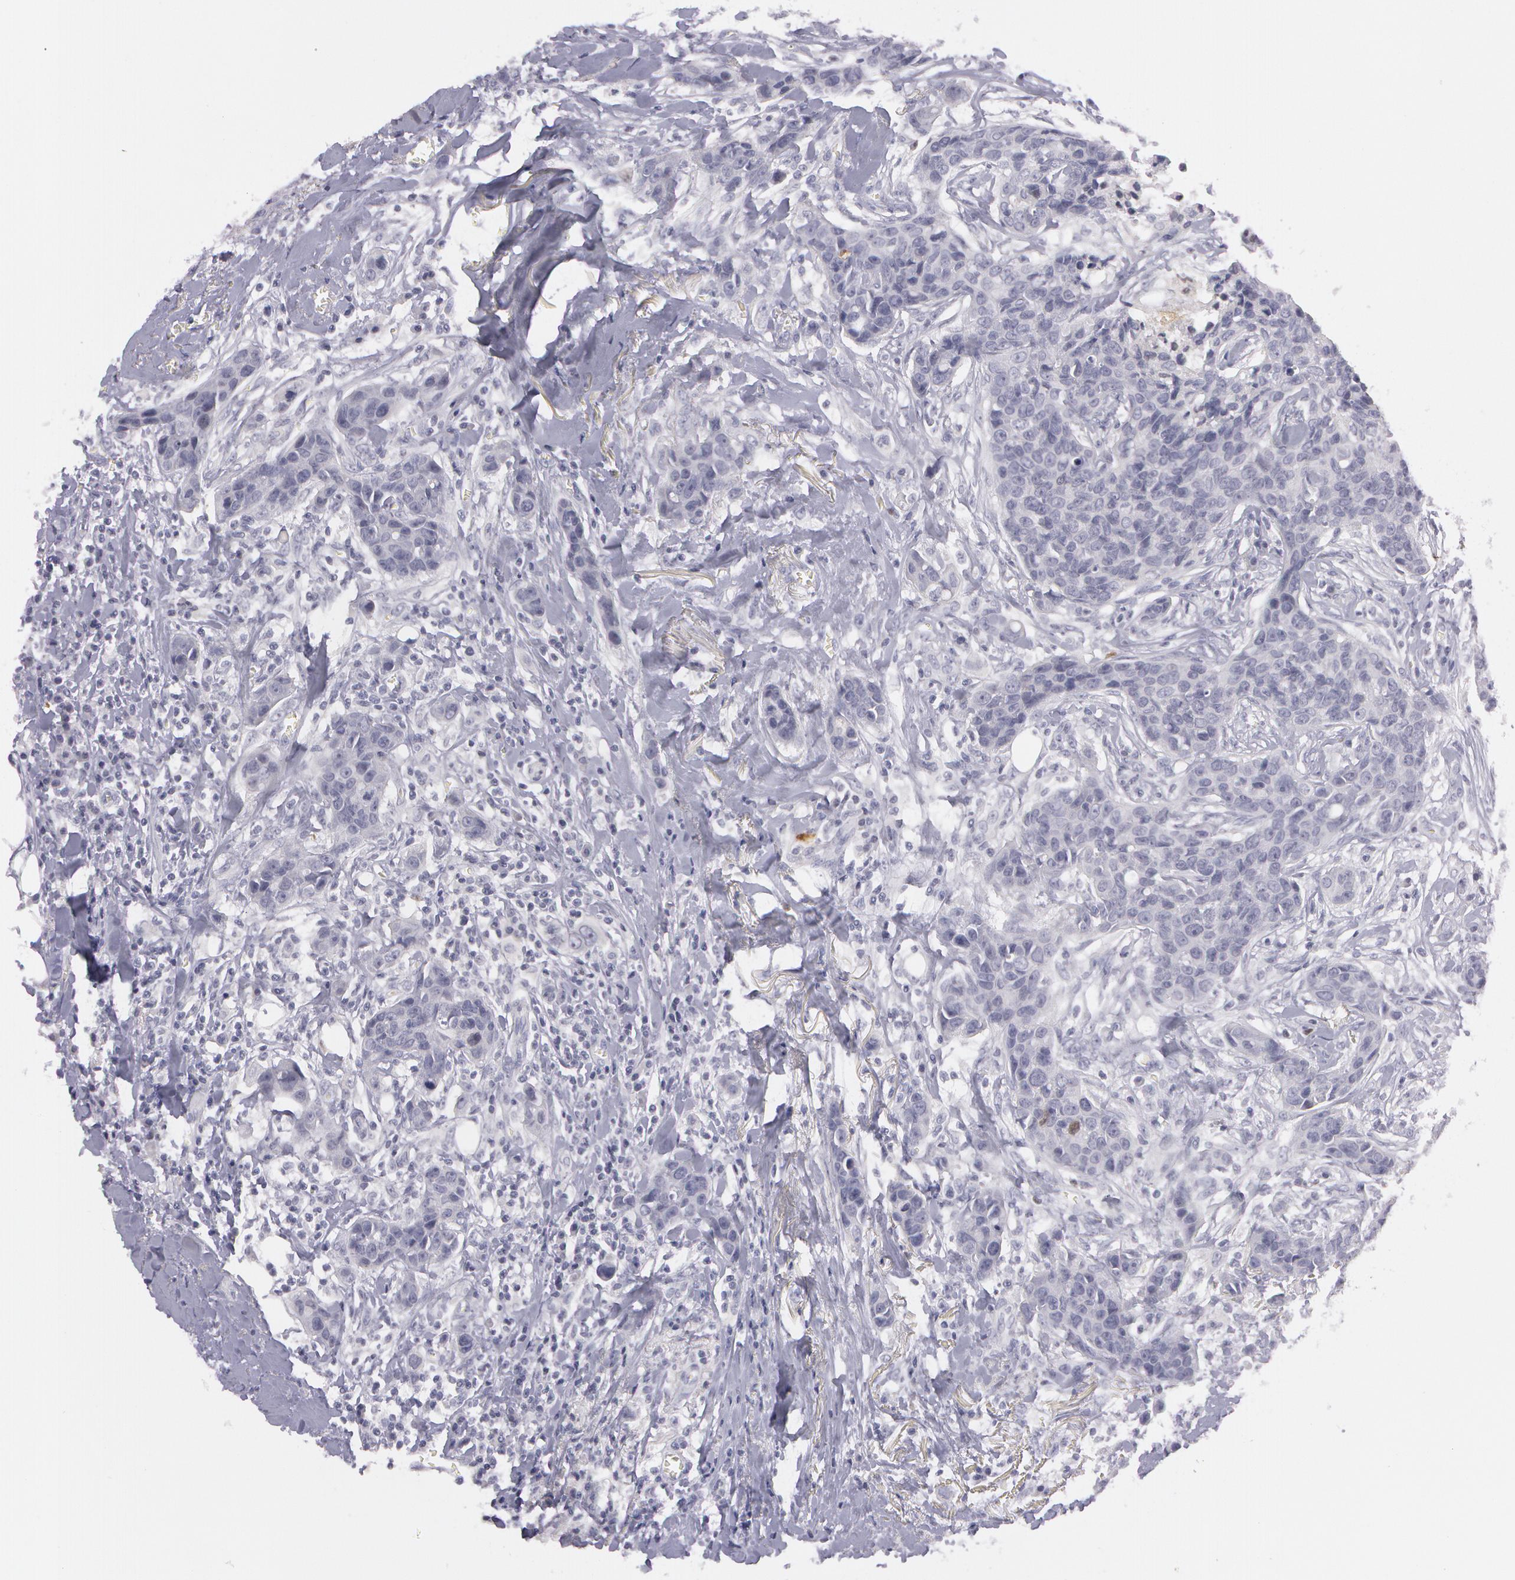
{"staining": {"intensity": "negative", "quantity": "none", "location": "none"}, "tissue": "breast cancer", "cell_type": "Tumor cells", "image_type": "cancer", "snomed": [{"axis": "morphology", "description": "Duct carcinoma"}, {"axis": "topography", "description": "Breast"}], "caption": "This image is of breast cancer (infiltrating ductal carcinoma) stained with immunohistochemistry to label a protein in brown with the nuclei are counter-stained blue. There is no expression in tumor cells.", "gene": "IL1RN", "patient": {"sex": "female", "age": 91}}